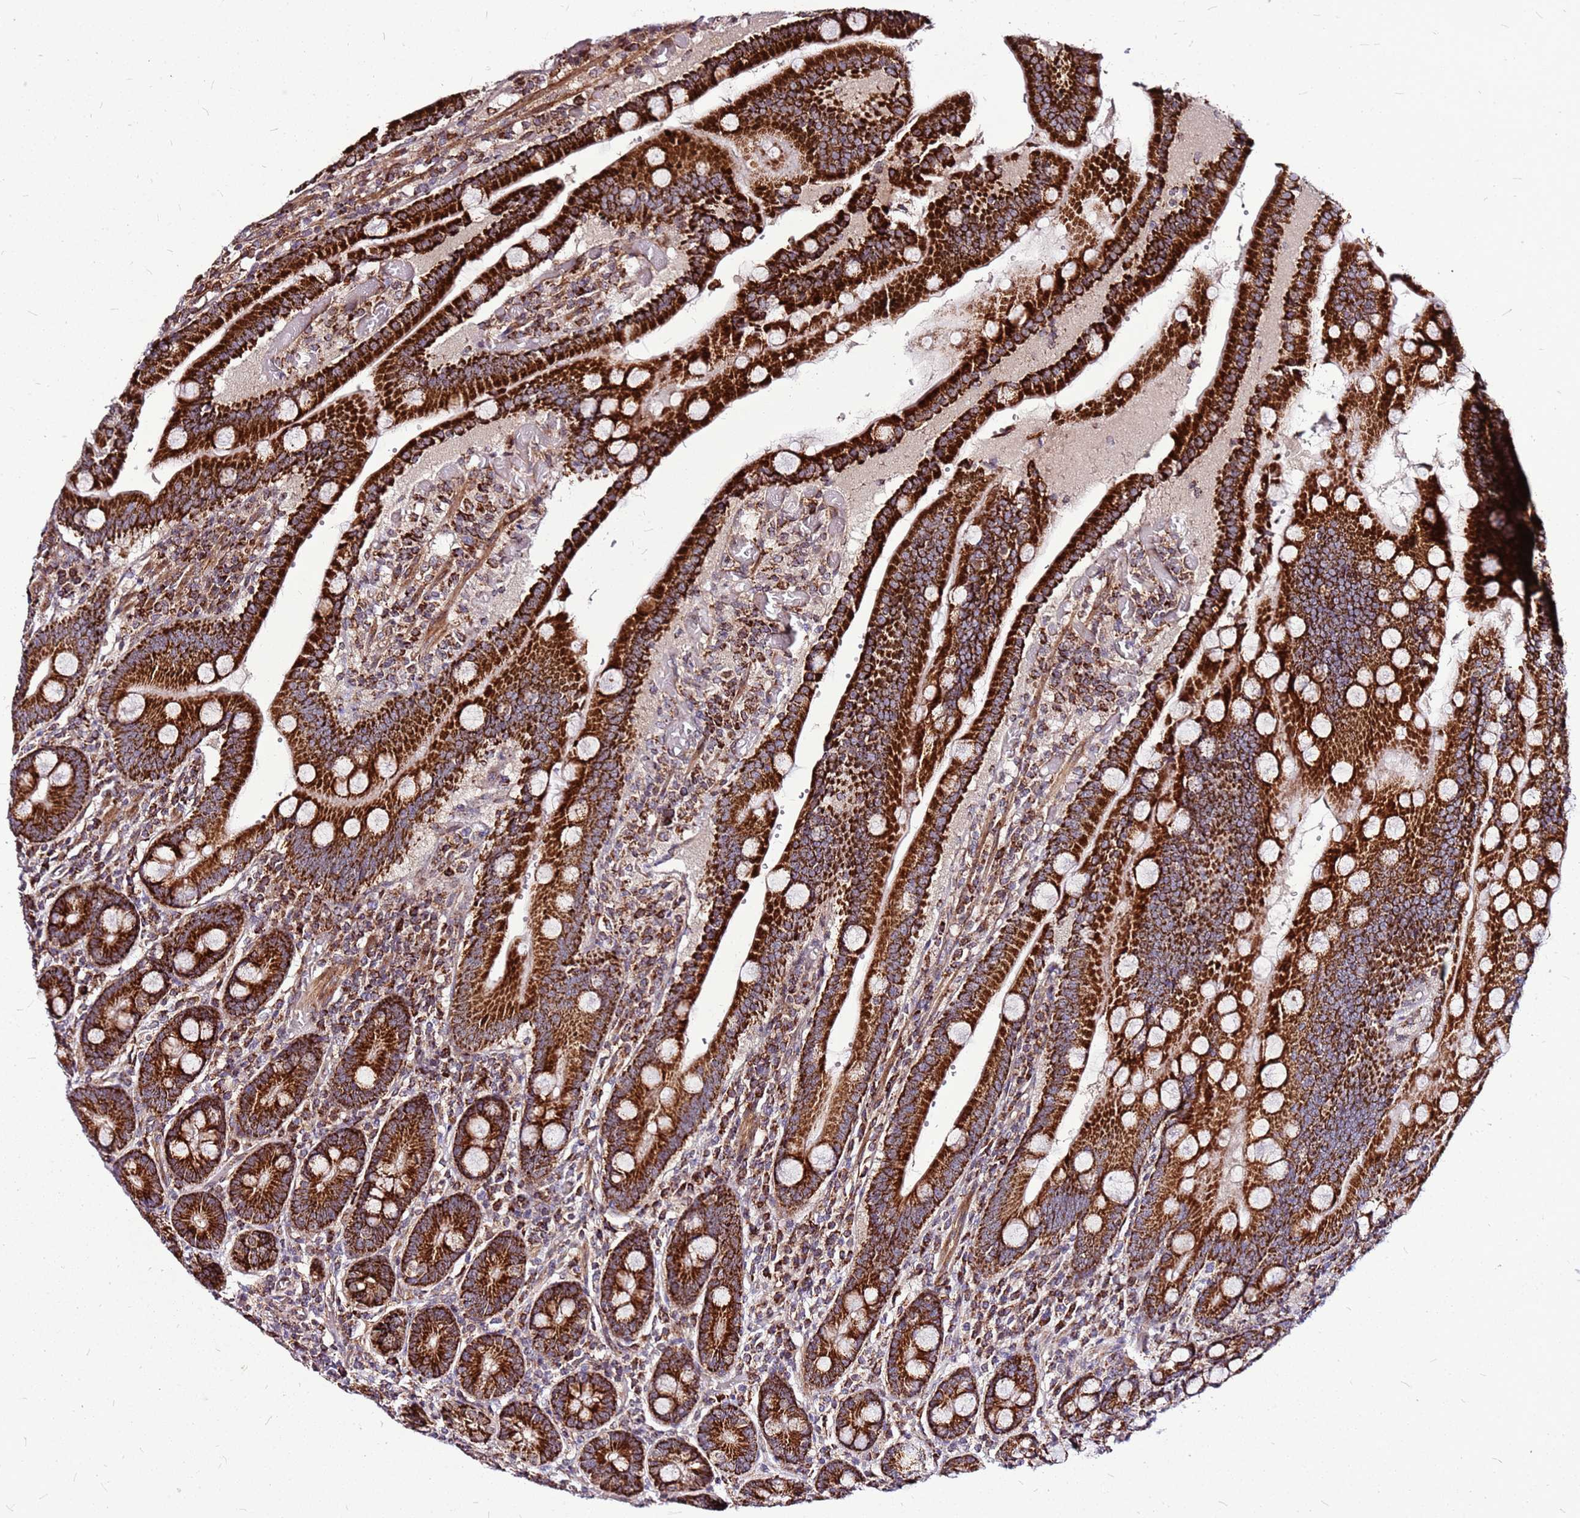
{"staining": {"intensity": "strong", "quantity": ">75%", "location": "cytoplasmic/membranous"}, "tissue": "duodenum", "cell_type": "Glandular cells", "image_type": "normal", "snomed": [{"axis": "morphology", "description": "Normal tissue, NOS"}, {"axis": "topography", "description": "Duodenum"}], "caption": "This micrograph shows immunohistochemistry staining of unremarkable duodenum, with high strong cytoplasmic/membranous staining in approximately >75% of glandular cells.", "gene": "OR51T1", "patient": {"sex": "female", "age": 62}}